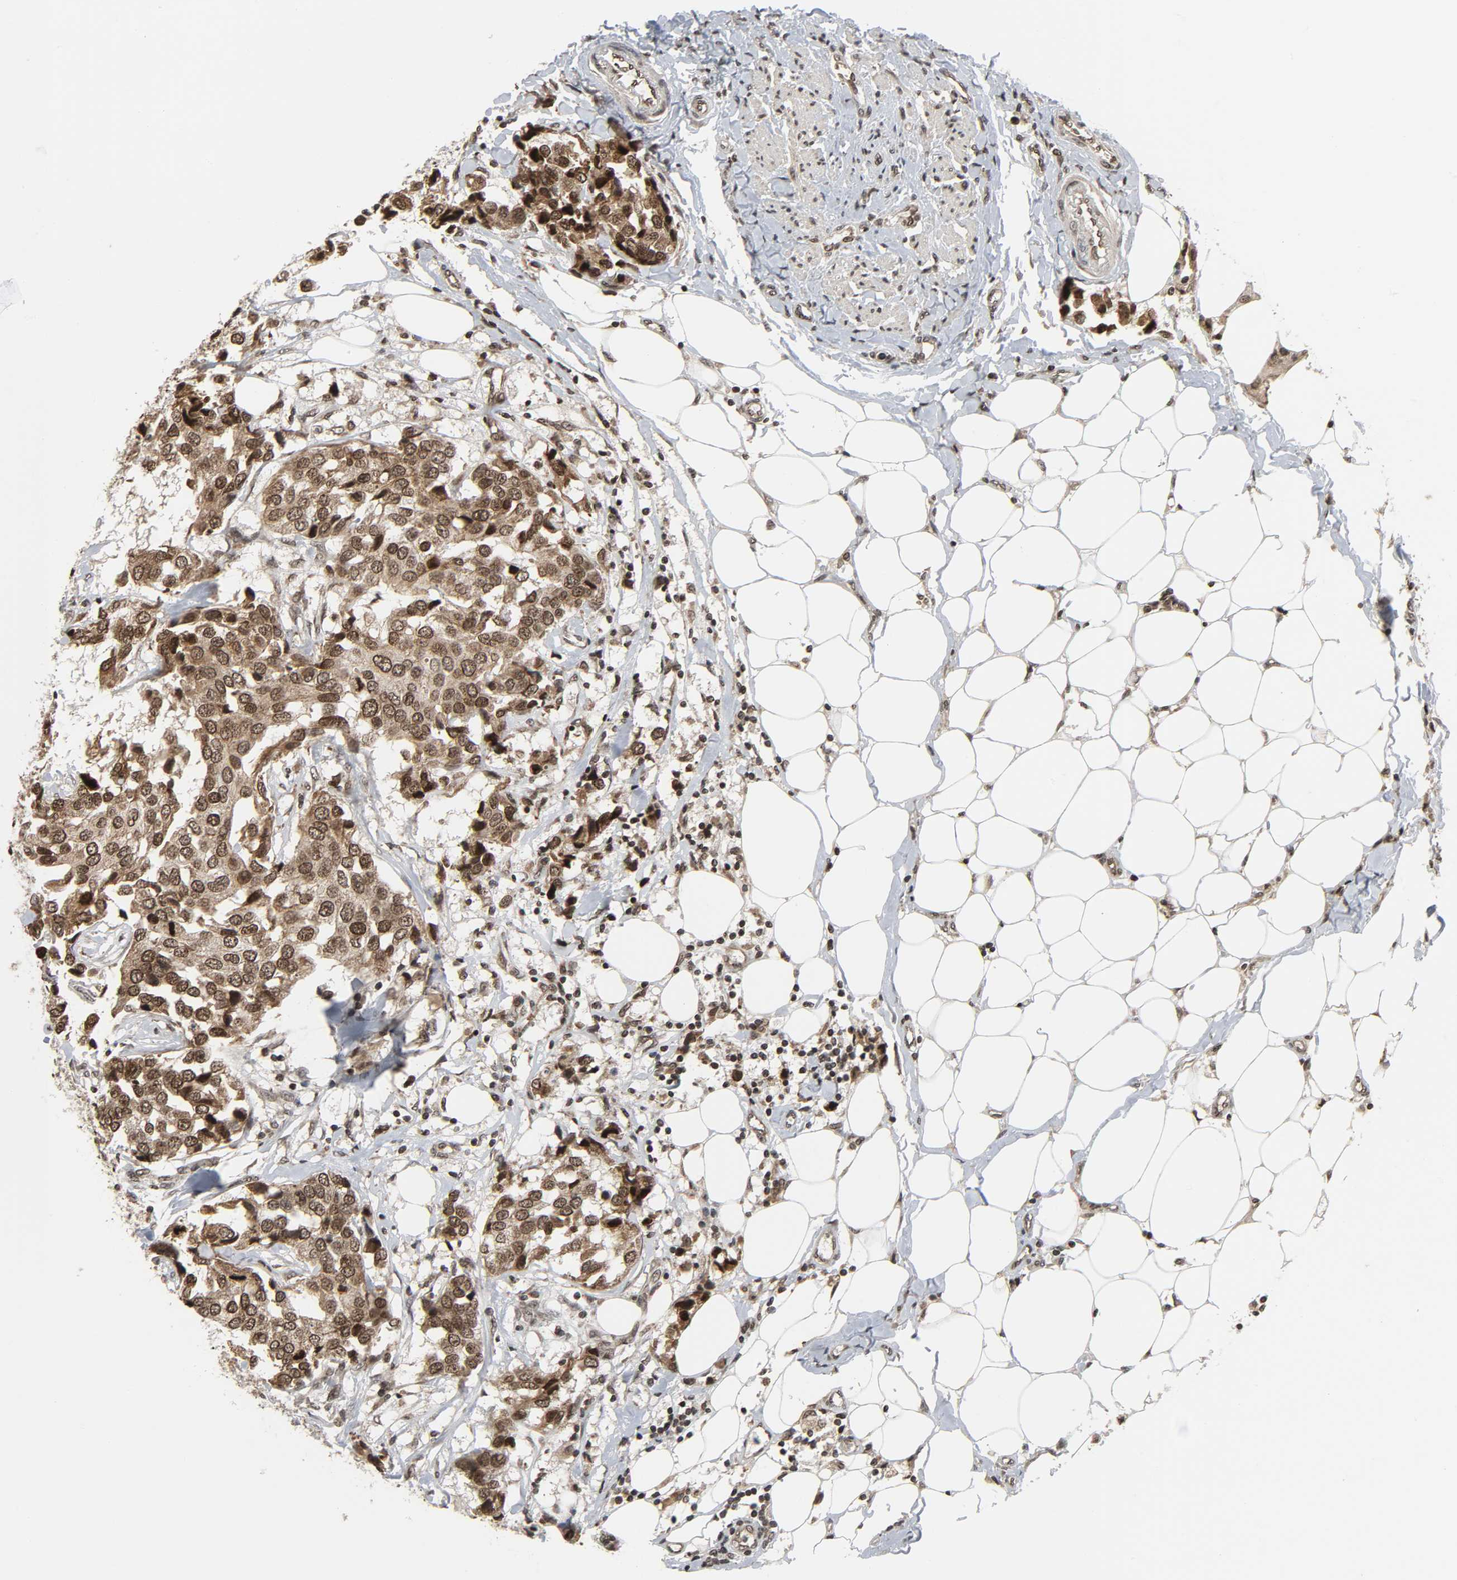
{"staining": {"intensity": "moderate", "quantity": ">75%", "location": "nuclear"}, "tissue": "breast cancer", "cell_type": "Tumor cells", "image_type": "cancer", "snomed": [{"axis": "morphology", "description": "Duct carcinoma"}, {"axis": "topography", "description": "Breast"}], "caption": "Breast cancer was stained to show a protein in brown. There is medium levels of moderate nuclear expression in approximately >75% of tumor cells.", "gene": "XRCC1", "patient": {"sex": "female", "age": 80}}